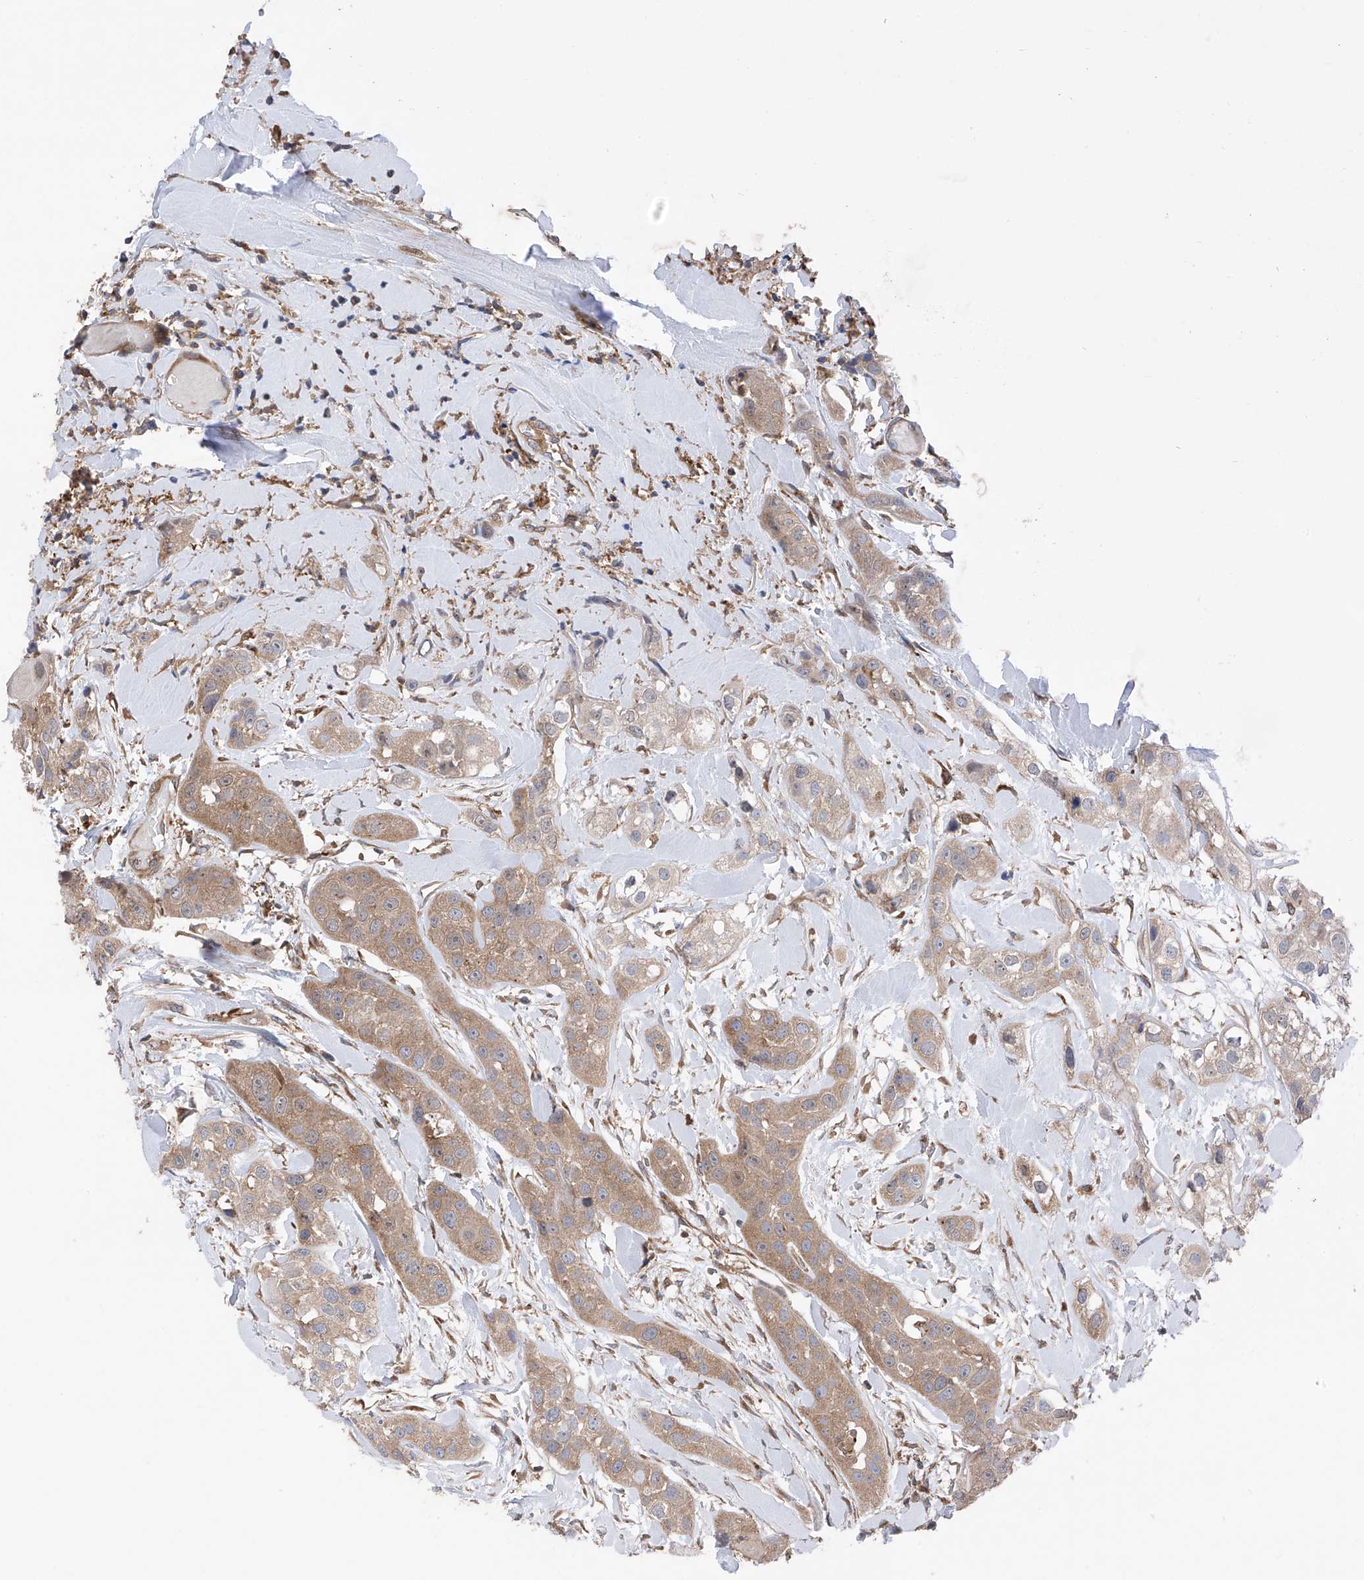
{"staining": {"intensity": "weak", "quantity": ">75%", "location": "cytoplasmic/membranous"}, "tissue": "head and neck cancer", "cell_type": "Tumor cells", "image_type": "cancer", "snomed": [{"axis": "morphology", "description": "Normal tissue, NOS"}, {"axis": "morphology", "description": "Squamous cell carcinoma, NOS"}, {"axis": "topography", "description": "Skeletal muscle"}, {"axis": "topography", "description": "Head-Neck"}], "caption": "IHC photomicrograph of head and neck cancer (squamous cell carcinoma) stained for a protein (brown), which exhibits low levels of weak cytoplasmic/membranous positivity in approximately >75% of tumor cells.", "gene": "CHPF", "patient": {"sex": "male", "age": 51}}